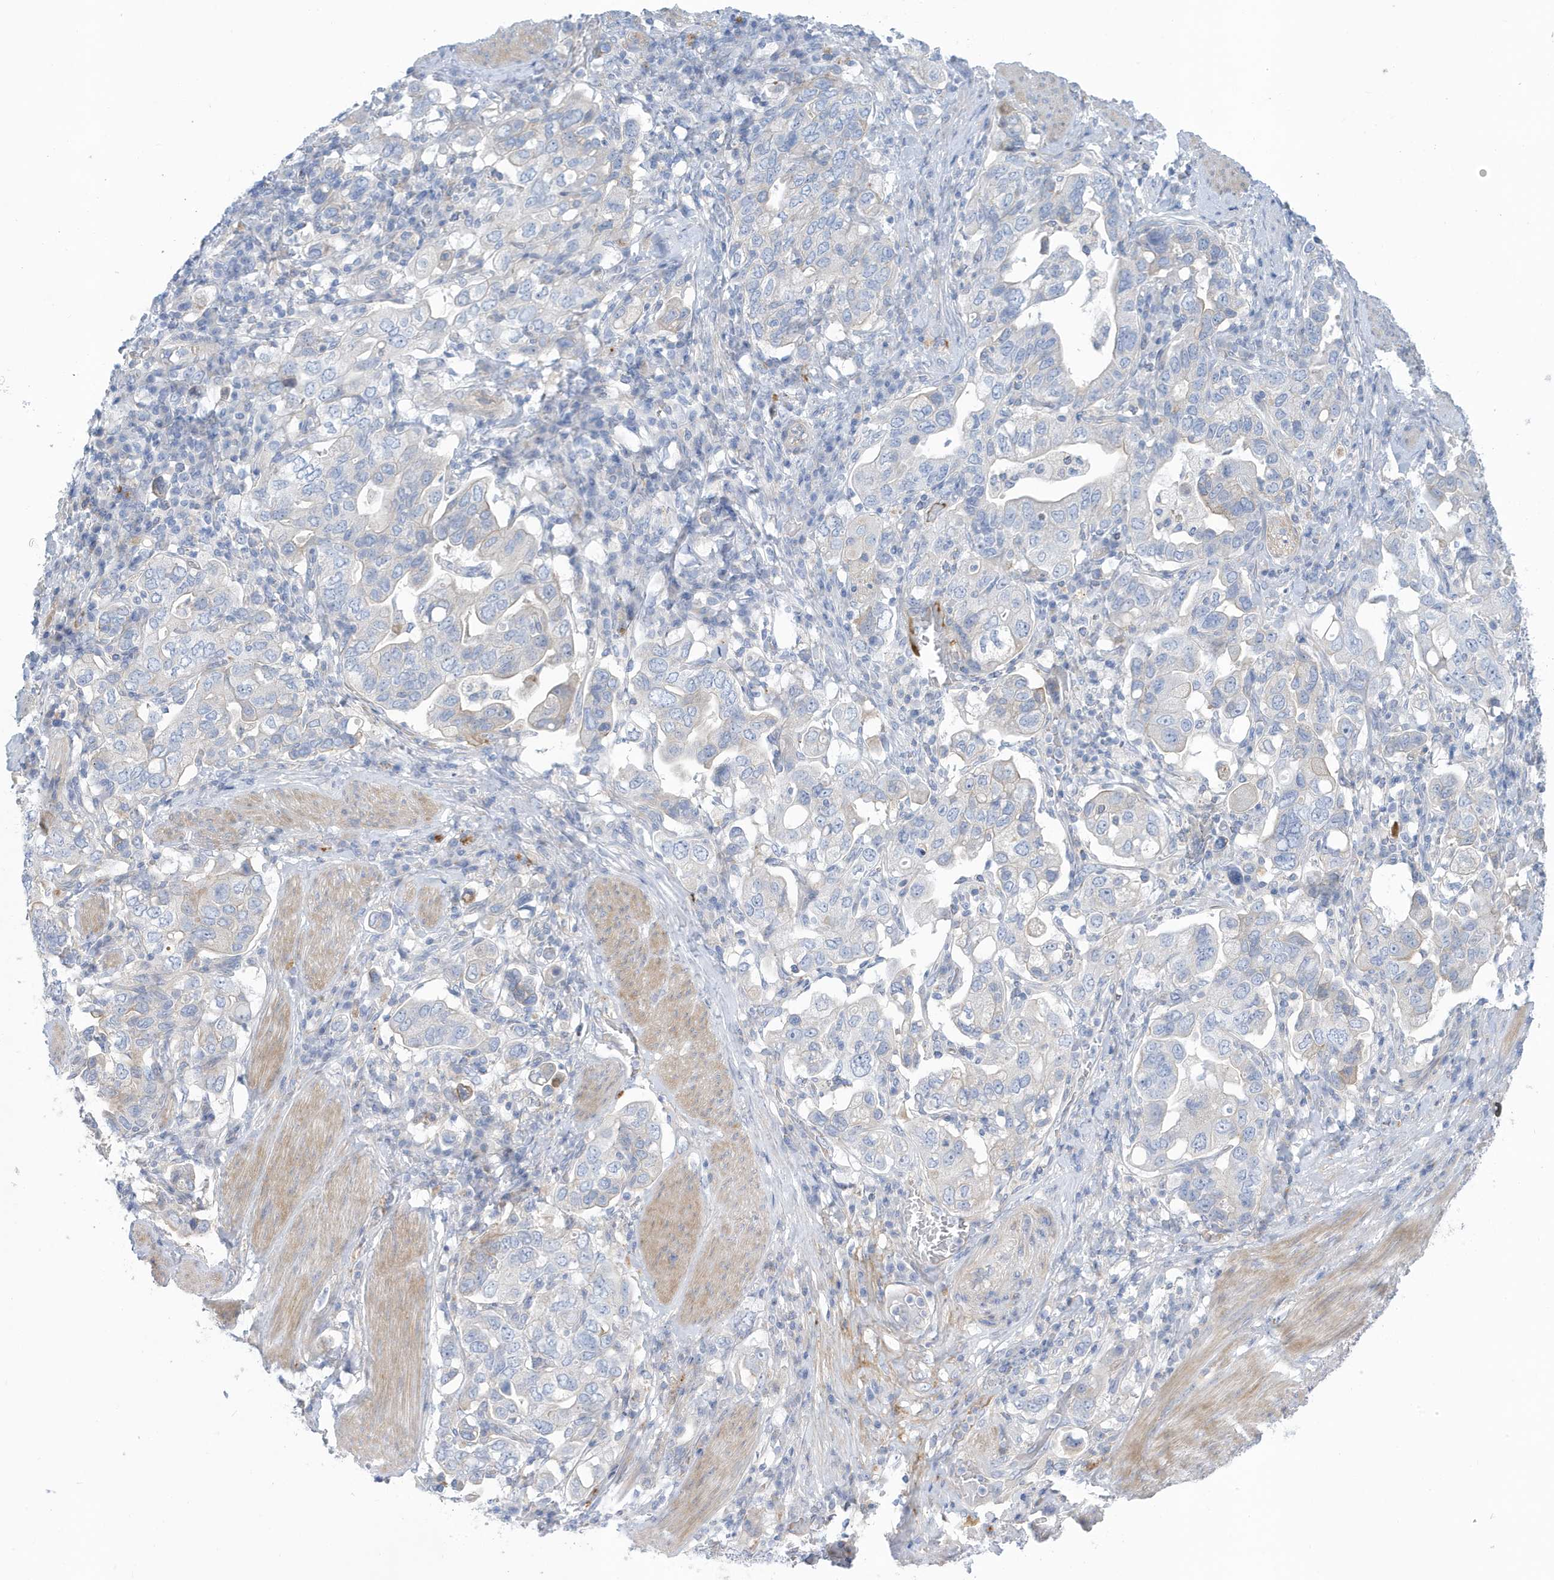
{"staining": {"intensity": "negative", "quantity": "none", "location": "none"}, "tissue": "stomach cancer", "cell_type": "Tumor cells", "image_type": "cancer", "snomed": [{"axis": "morphology", "description": "Adenocarcinoma, NOS"}, {"axis": "topography", "description": "Stomach, upper"}], "caption": "The photomicrograph reveals no significant positivity in tumor cells of stomach cancer (adenocarcinoma).", "gene": "ATP13A5", "patient": {"sex": "male", "age": 62}}